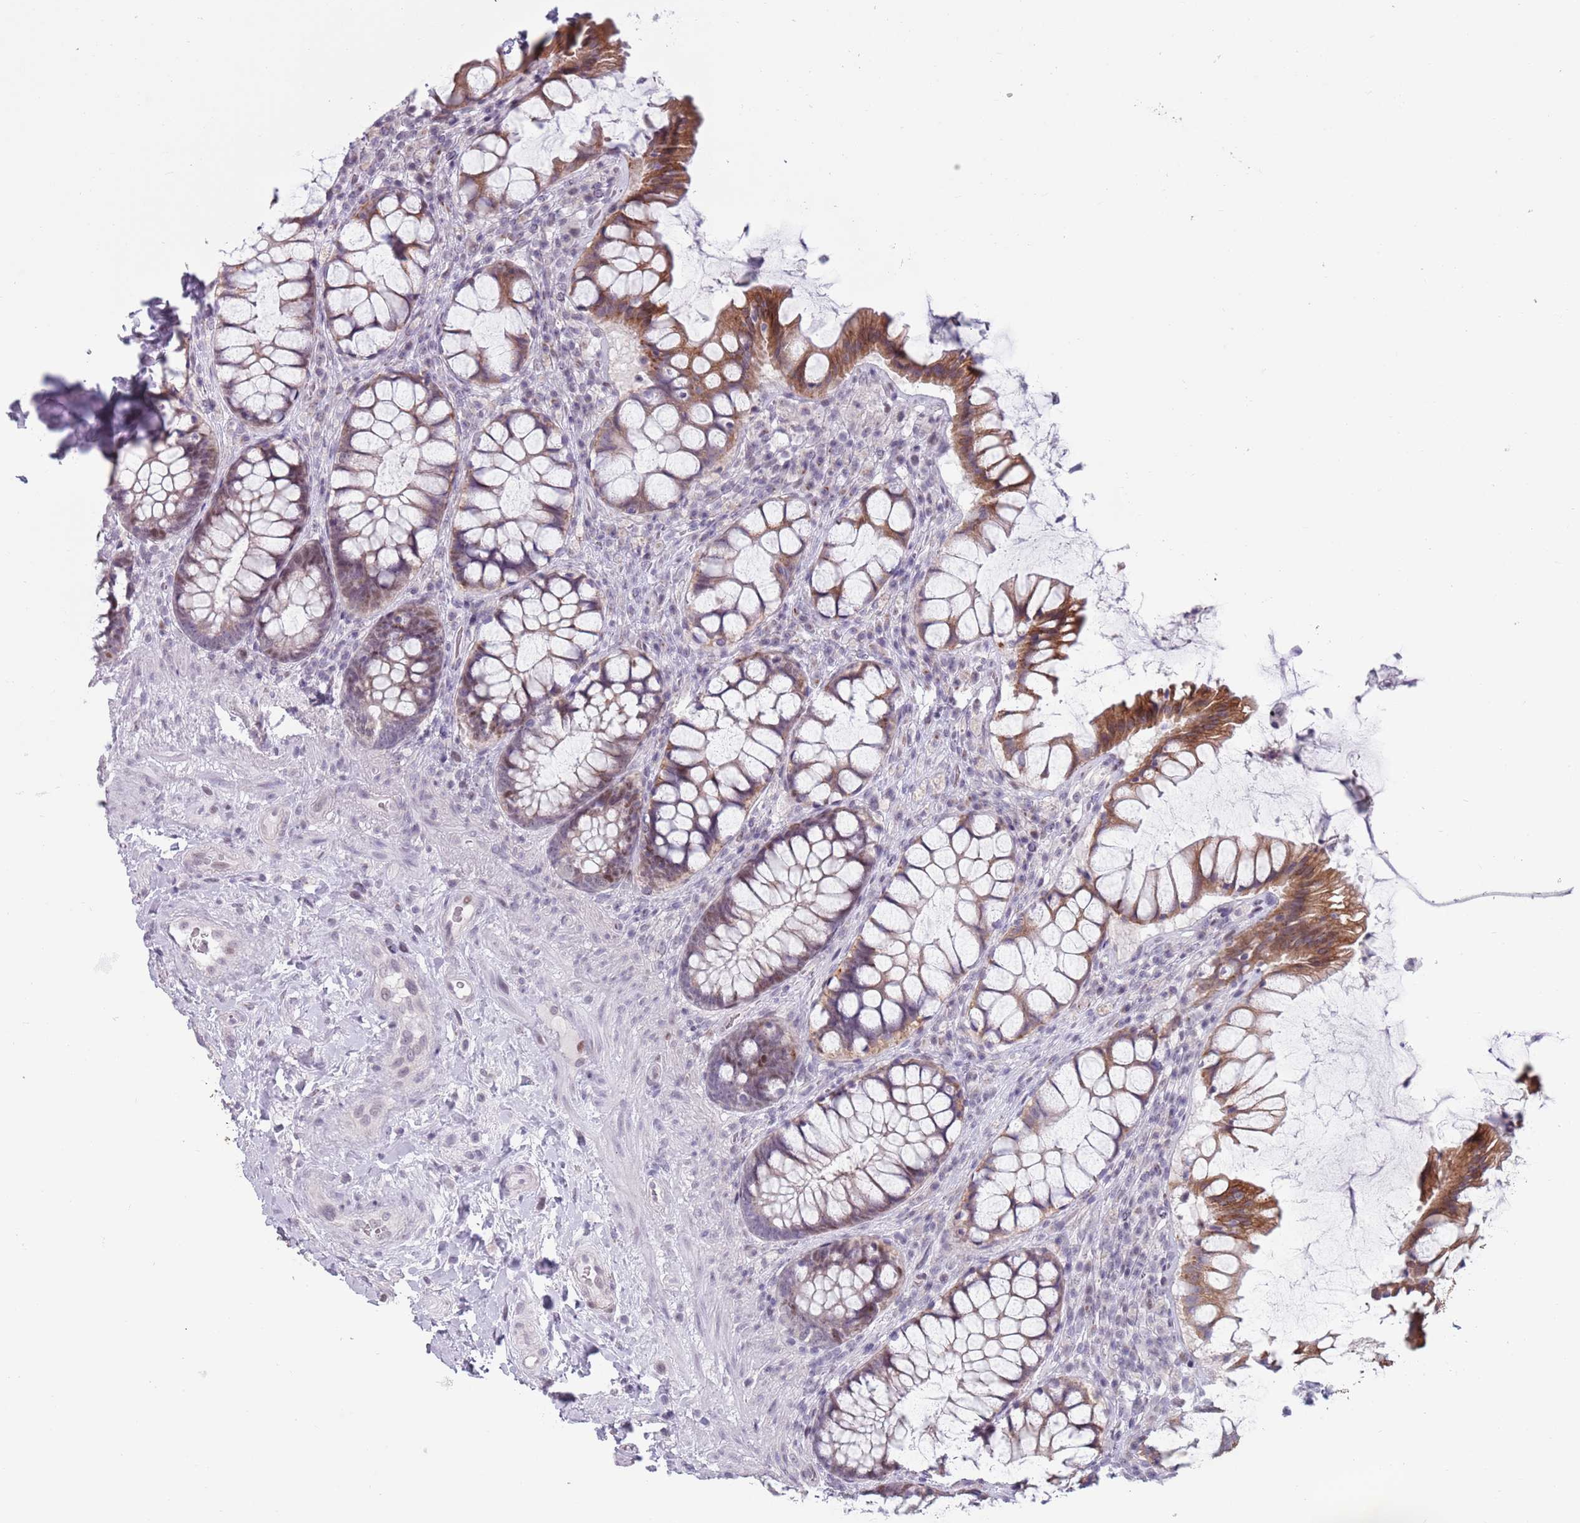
{"staining": {"intensity": "moderate", "quantity": ">75%", "location": "cytoplasmic/membranous,nuclear"}, "tissue": "rectum", "cell_type": "Glandular cells", "image_type": "normal", "snomed": [{"axis": "morphology", "description": "Normal tissue, NOS"}, {"axis": "topography", "description": "Rectum"}], "caption": "Immunohistochemistry (DAB (3,3'-diaminobenzidine)) staining of unremarkable human rectum exhibits moderate cytoplasmic/membranous,nuclear protein staining in approximately >75% of glandular cells.", "gene": "ZKSCAN2", "patient": {"sex": "female", "age": 58}}